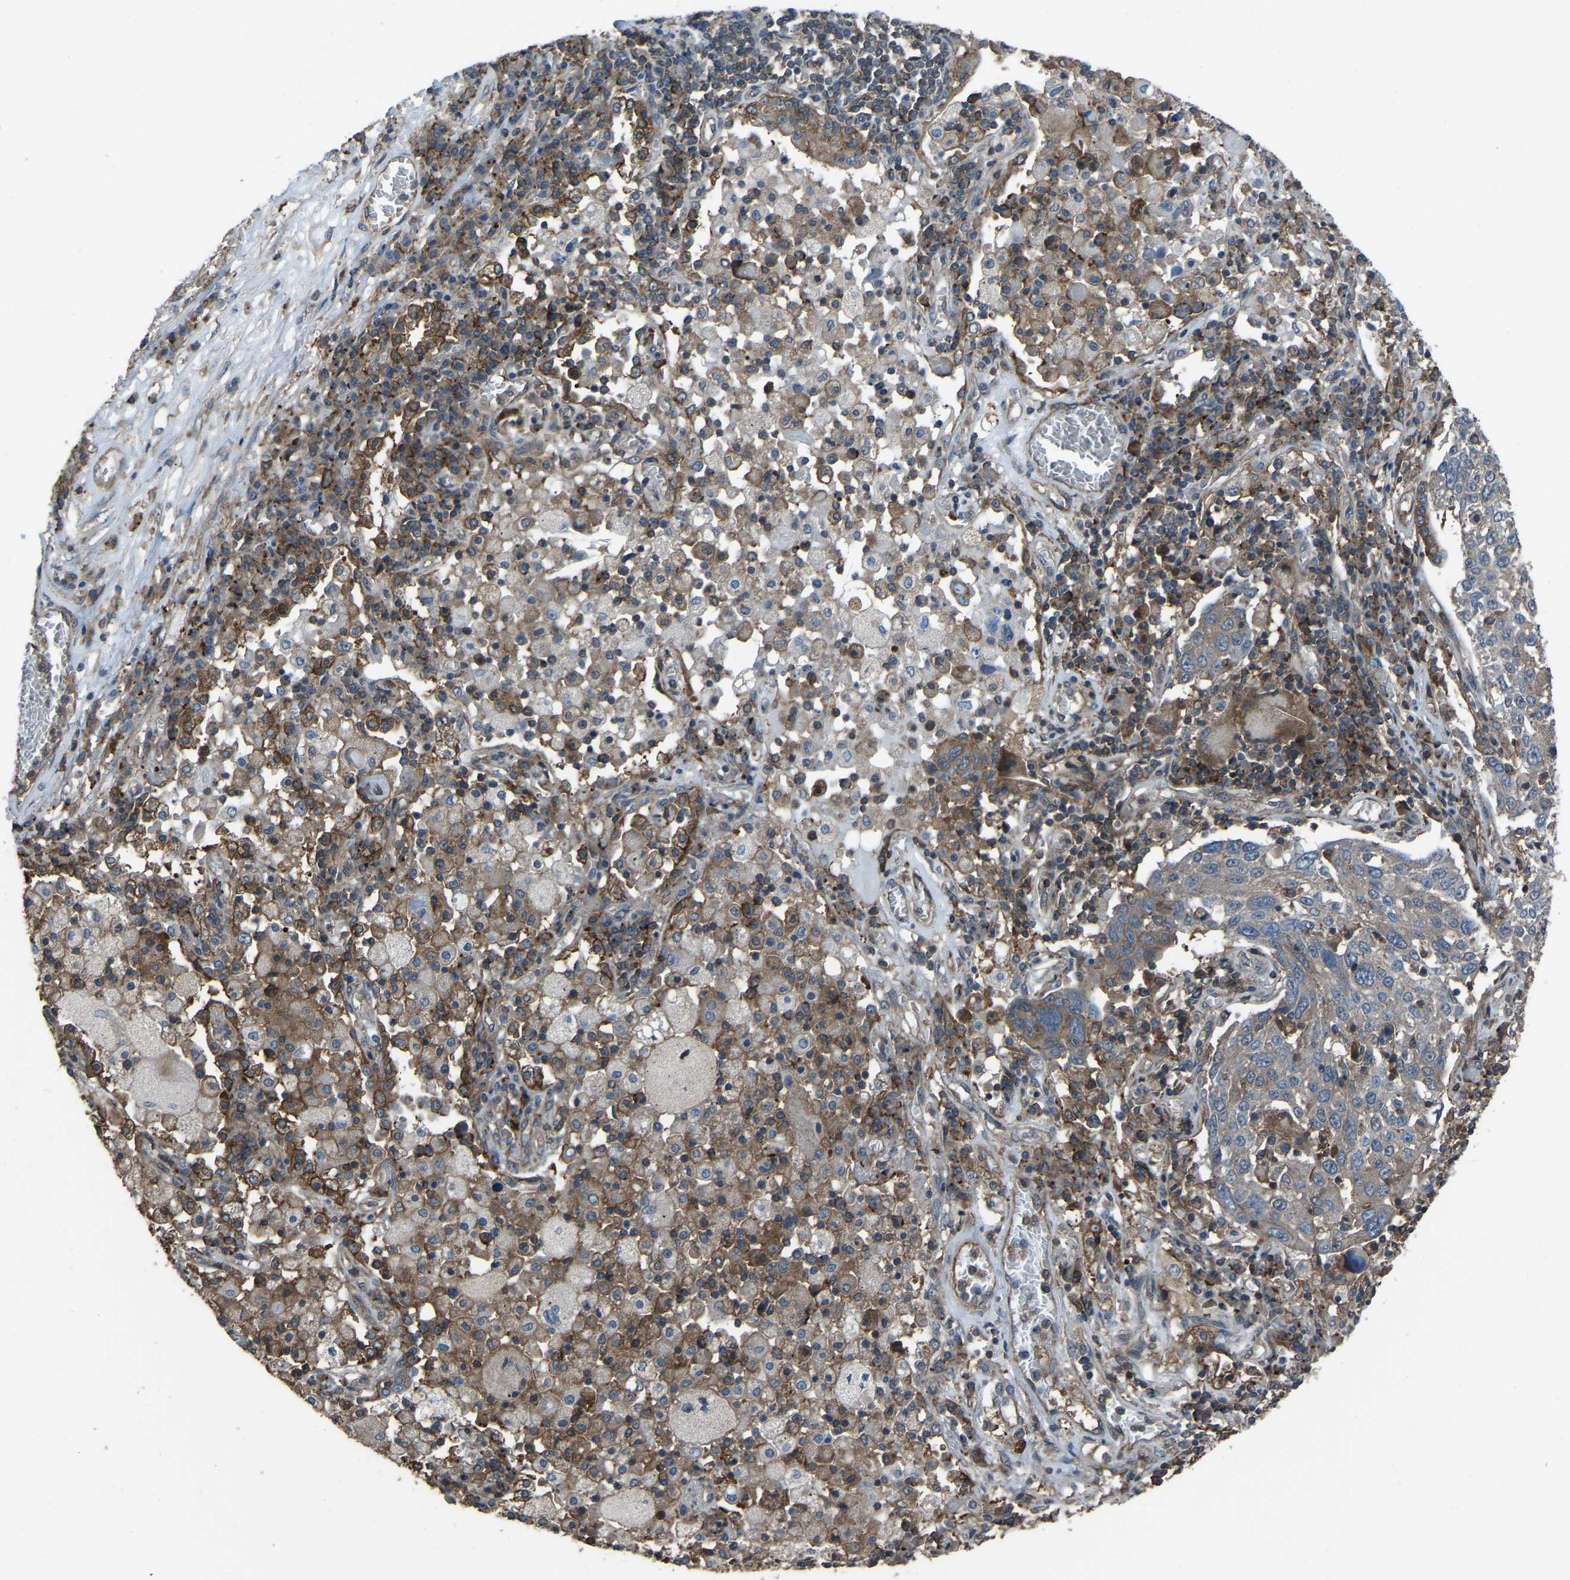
{"staining": {"intensity": "weak", "quantity": "<25%", "location": "cytoplasmic/membranous"}, "tissue": "lung cancer", "cell_type": "Tumor cells", "image_type": "cancer", "snomed": [{"axis": "morphology", "description": "Squamous cell carcinoma, NOS"}, {"axis": "topography", "description": "Lung"}], "caption": "IHC micrograph of lung squamous cell carcinoma stained for a protein (brown), which reveals no staining in tumor cells.", "gene": "SLC4A2", "patient": {"sex": "male", "age": 65}}